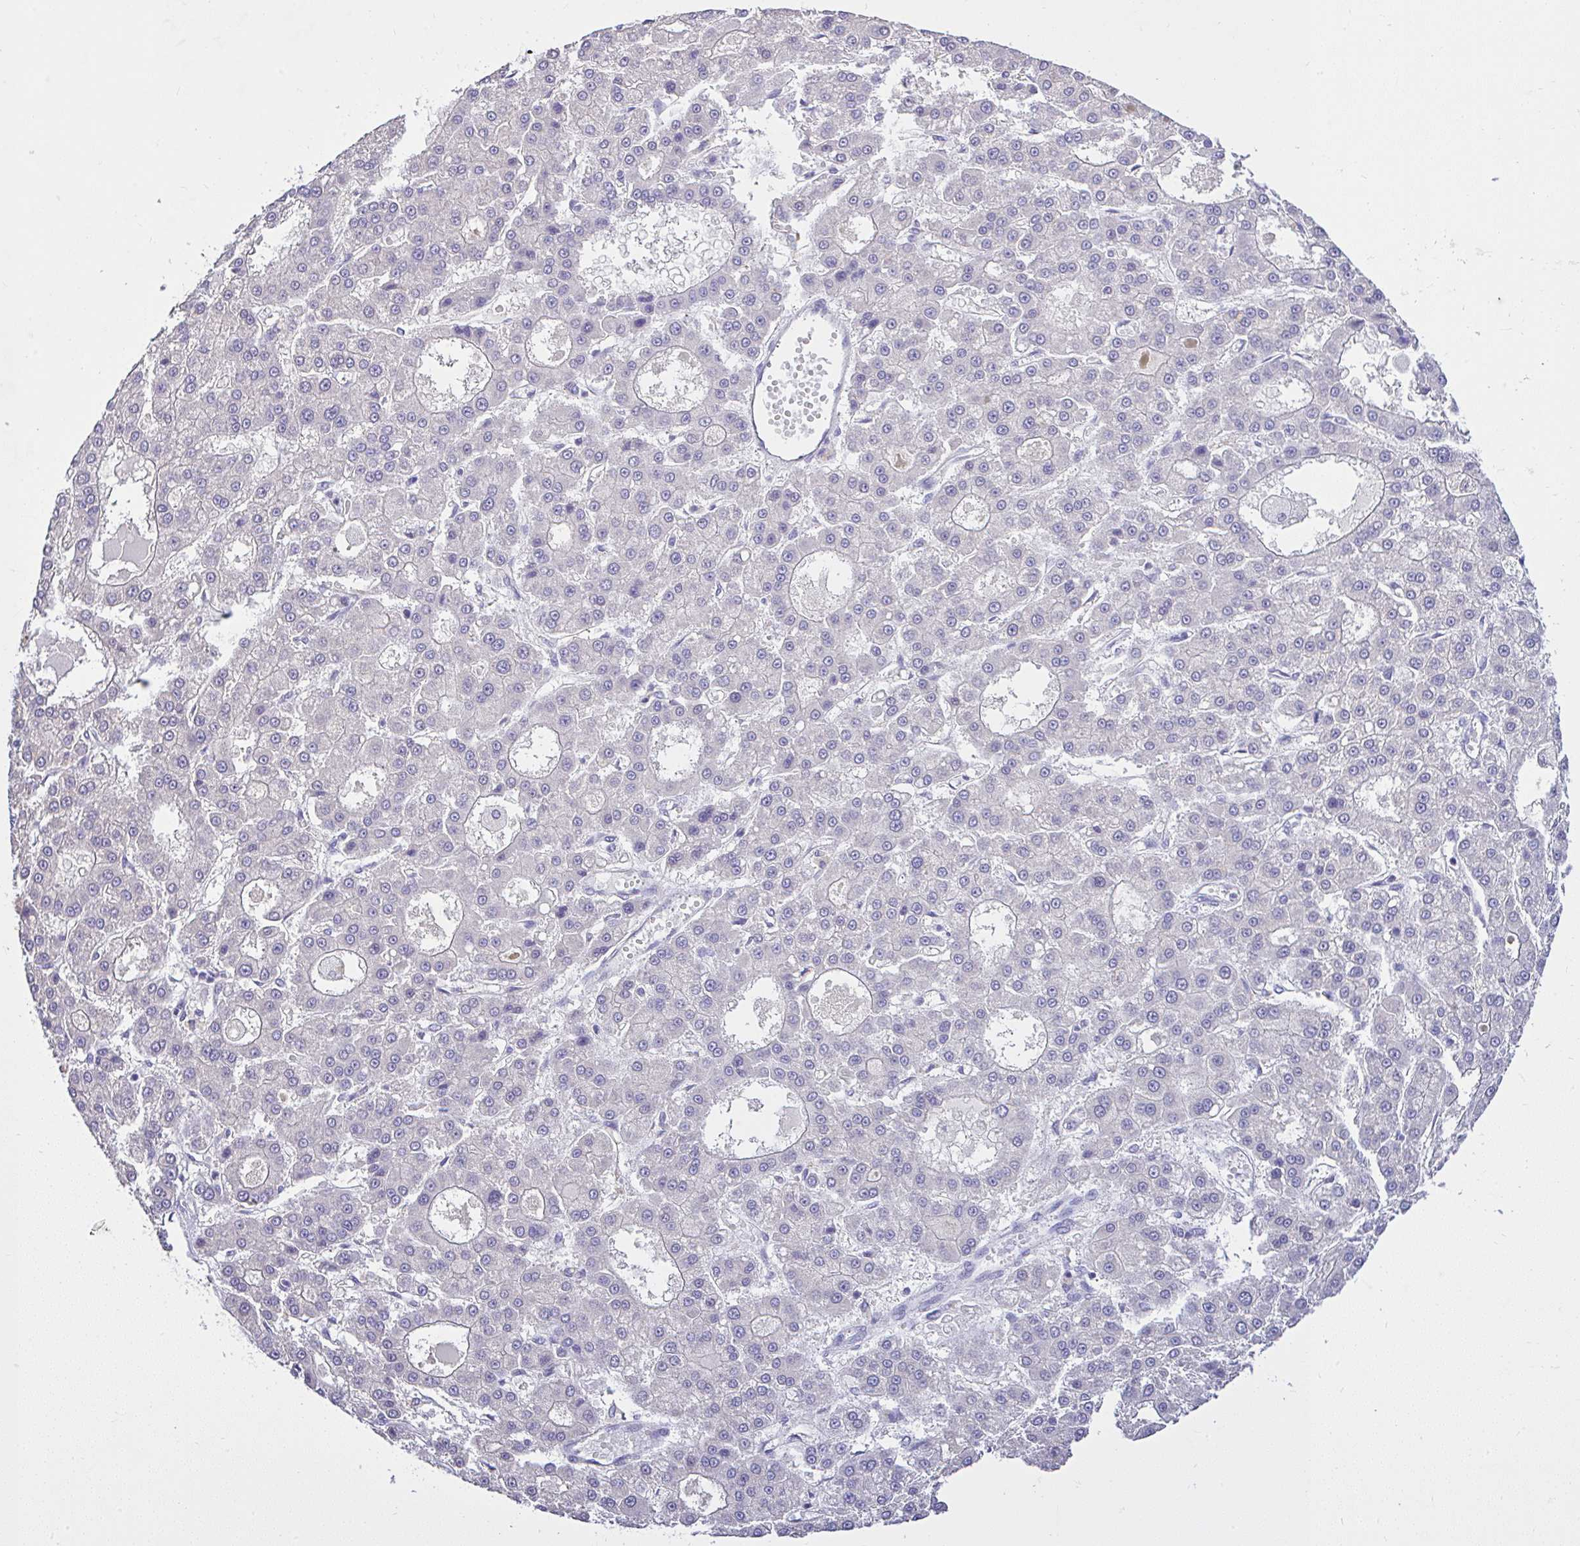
{"staining": {"intensity": "negative", "quantity": "none", "location": "none"}, "tissue": "liver cancer", "cell_type": "Tumor cells", "image_type": "cancer", "snomed": [{"axis": "morphology", "description": "Carcinoma, Hepatocellular, NOS"}, {"axis": "topography", "description": "Liver"}], "caption": "This is a micrograph of IHC staining of liver cancer (hepatocellular carcinoma), which shows no positivity in tumor cells.", "gene": "CTU1", "patient": {"sex": "male", "age": 70}}